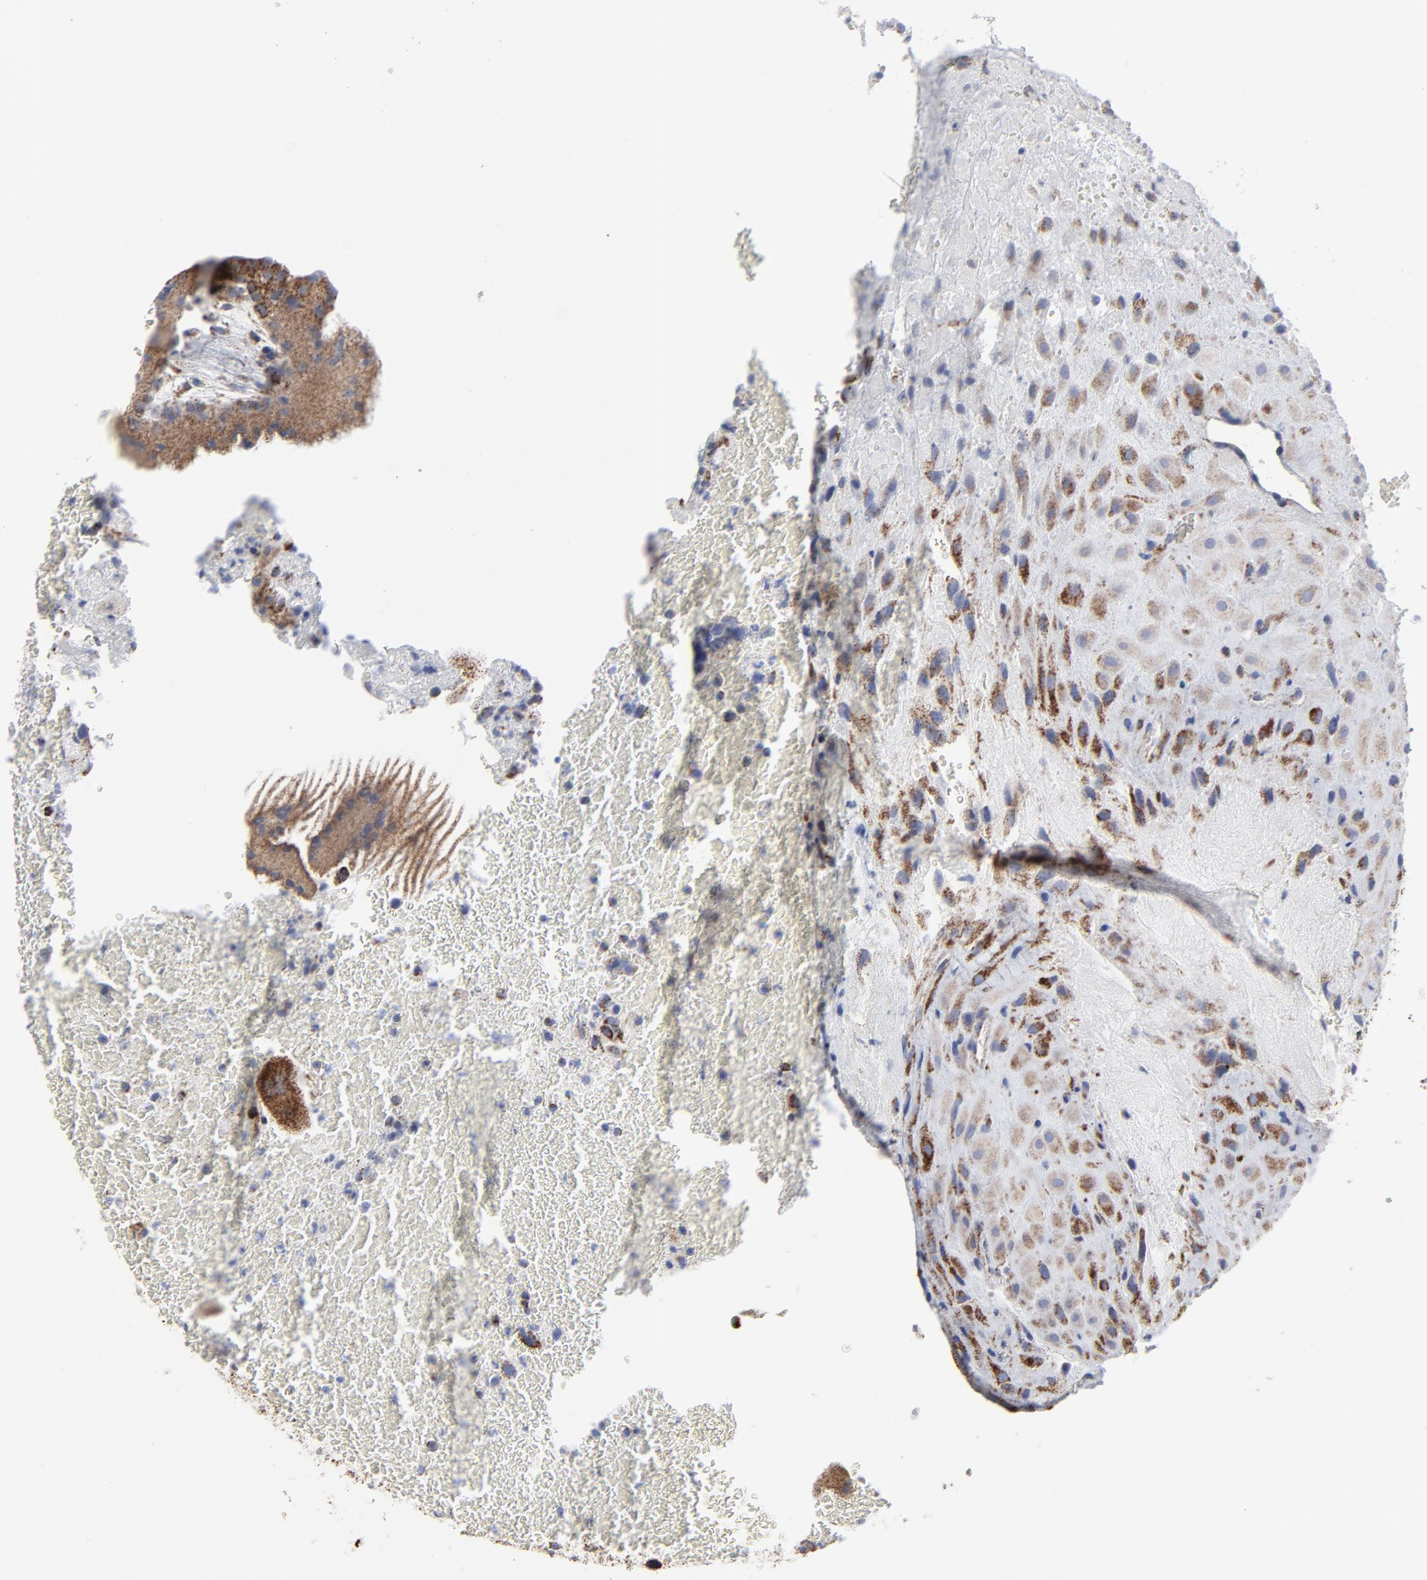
{"staining": {"intensity": "weak", "quantity": ">75%", "location": "cytoplasmic/membranous"}, "tissue": "placenta", "cell_type": "Decidual cells", "image_type": "normal", "snomed": [{"axis": "morphology", "description": "Normal tissue, NOS"}, {"axis": "topography", "description": "Placenta"}], "caption": "Immunohistochemistry (IHC) staining of normal placenta, which reveals low levels of weak cytoplasmic/membranous staining in approximately >75% of decidual cells indicating weak cytoplasmic/membranous protein staining. The staining was performed using DAB (brown) for protein detection and nuclei were counterstained in hematoxylin (blue).", "gene": "TXNRD2", "patient": {"sex": "female", "age": 19}}